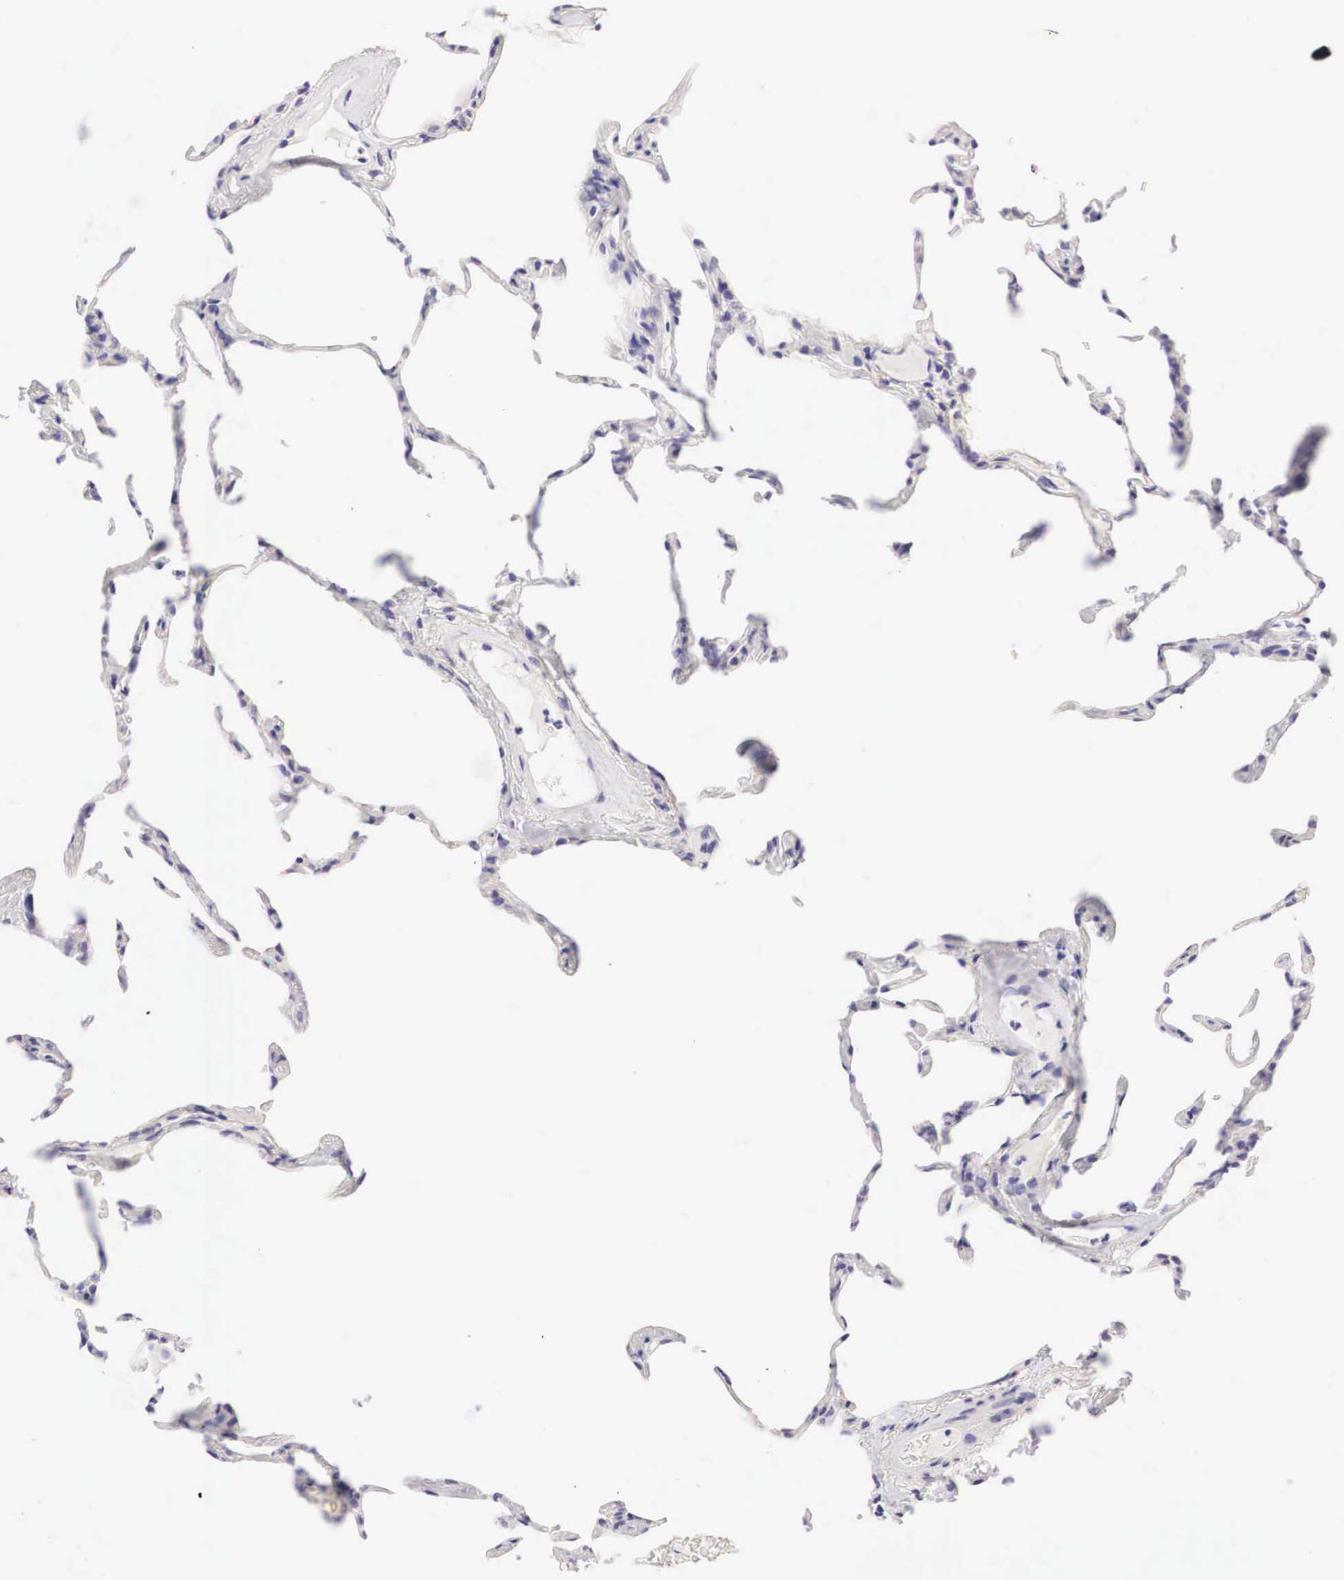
{"staining": {"intensity": "negative", "quantity": "none", "location": "none"}, "tissue": "lung", "cell_type": "Alveolar cells", "image_type": "normal", "snomed": [{"axis": "morphology", "description": "Normal tissue, NOS"}, {"axis": "topography", "description": "Lung"}], "caption": "An immunohistochemistry image of benign lung is shown. There is no staining in alveolar cells of lung. (Stains: DAB (3,3'-diaminobenzidine) immunohistochemistry (IHC) with hematoxylin counter stain, Microscopy: brightfield microscopy at high magnification).", "gene": "ERBB2", "patient": {"sex": "female", "age": 75}}